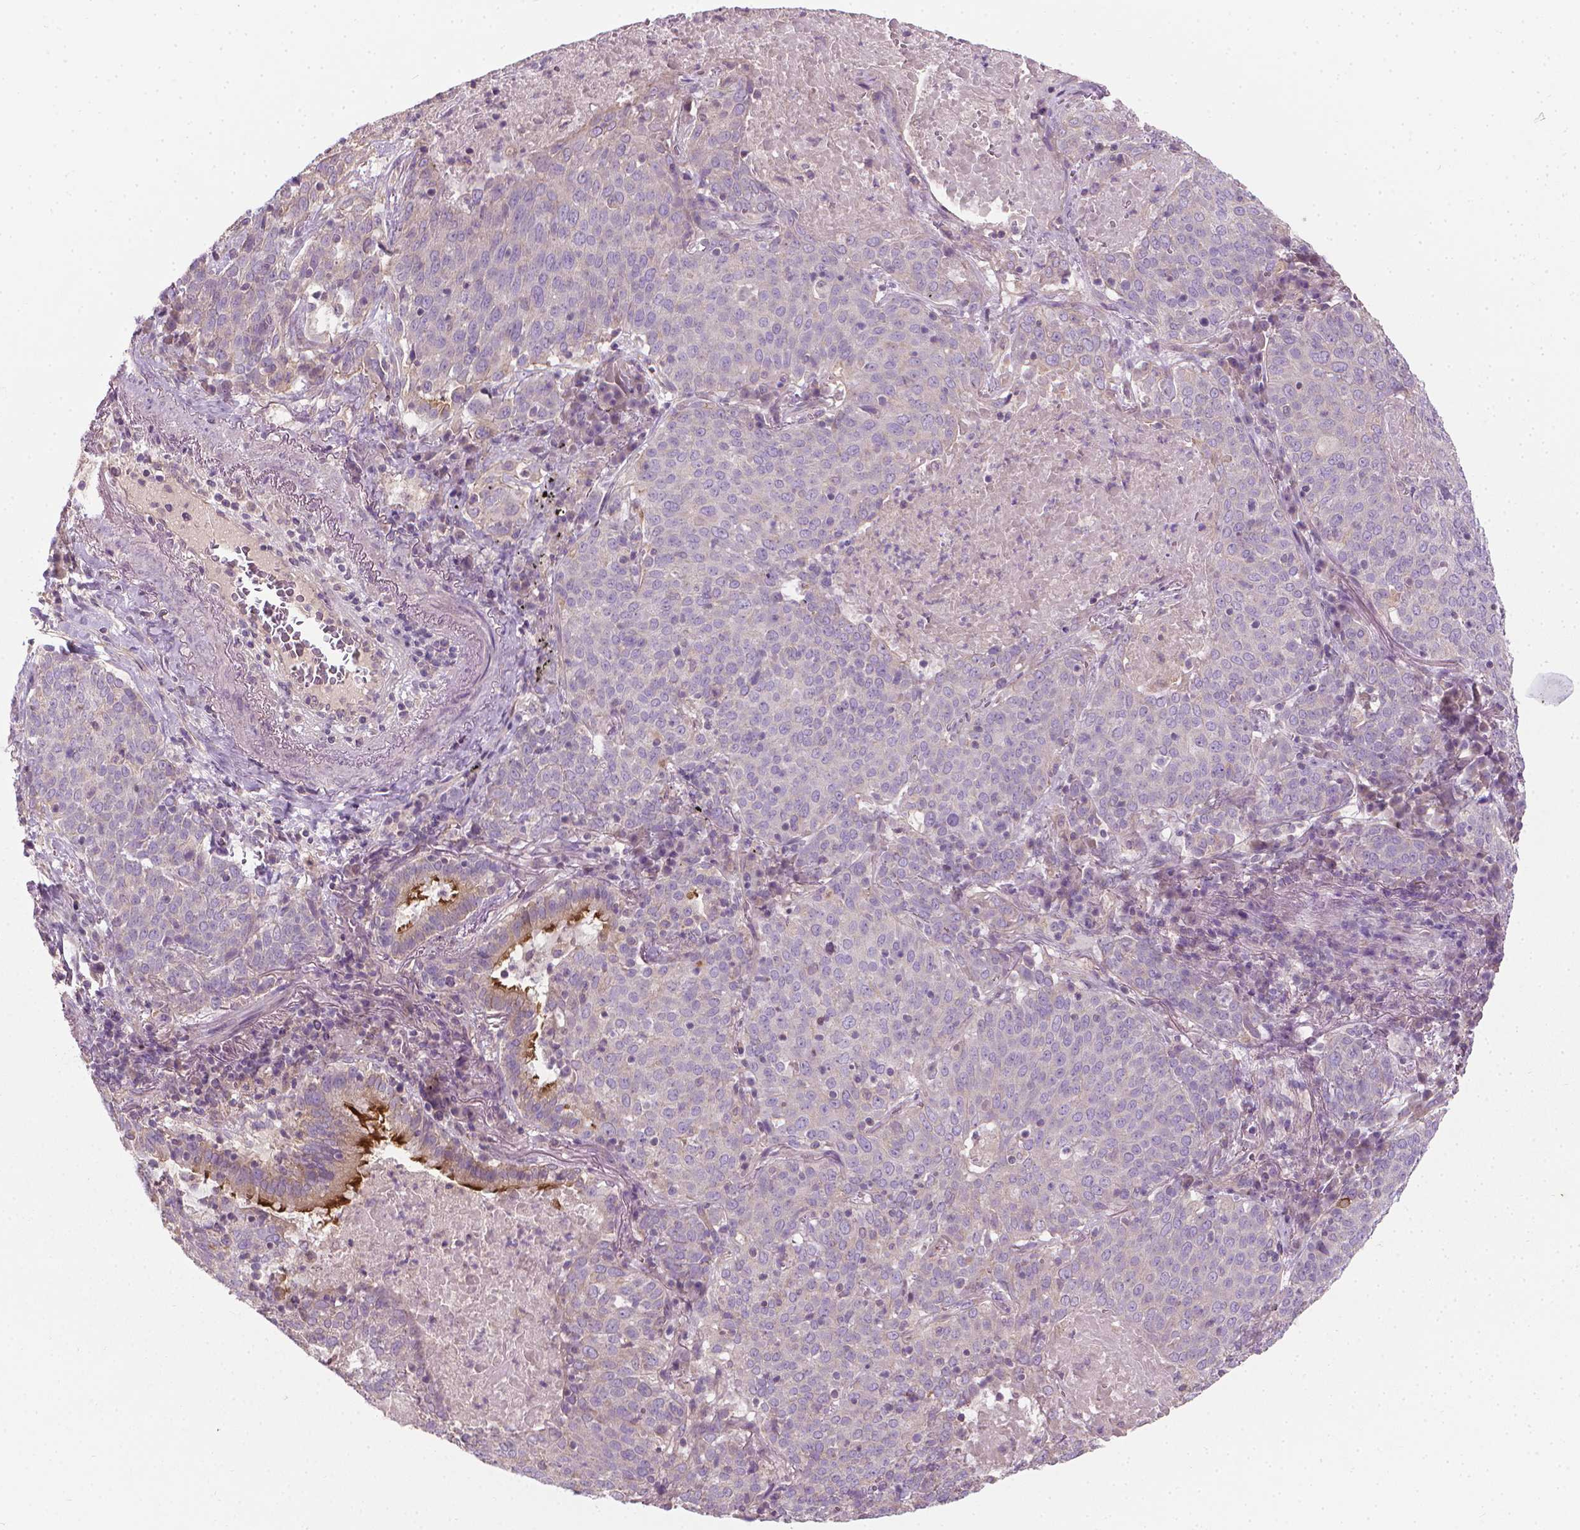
{"staining": {"intensity": "negative", "quantity": "none", "location": "none"}, "tissue": "lung cancer", "cell_type": "Tumor cells", "image_type": "cancer", "snomed": [{"axis": "morphology", "description": "Squamous cell carcinoma, NOS"}, {"axis": "topography", "description": "Lung"}], "caption": "An image of lung cancer (squamous cell carcinoma) stained for a protein exhibits no brown staining in tumor cells.", "gene": "RIIAD1", "patient": {"sex": "male", "age": 82}}